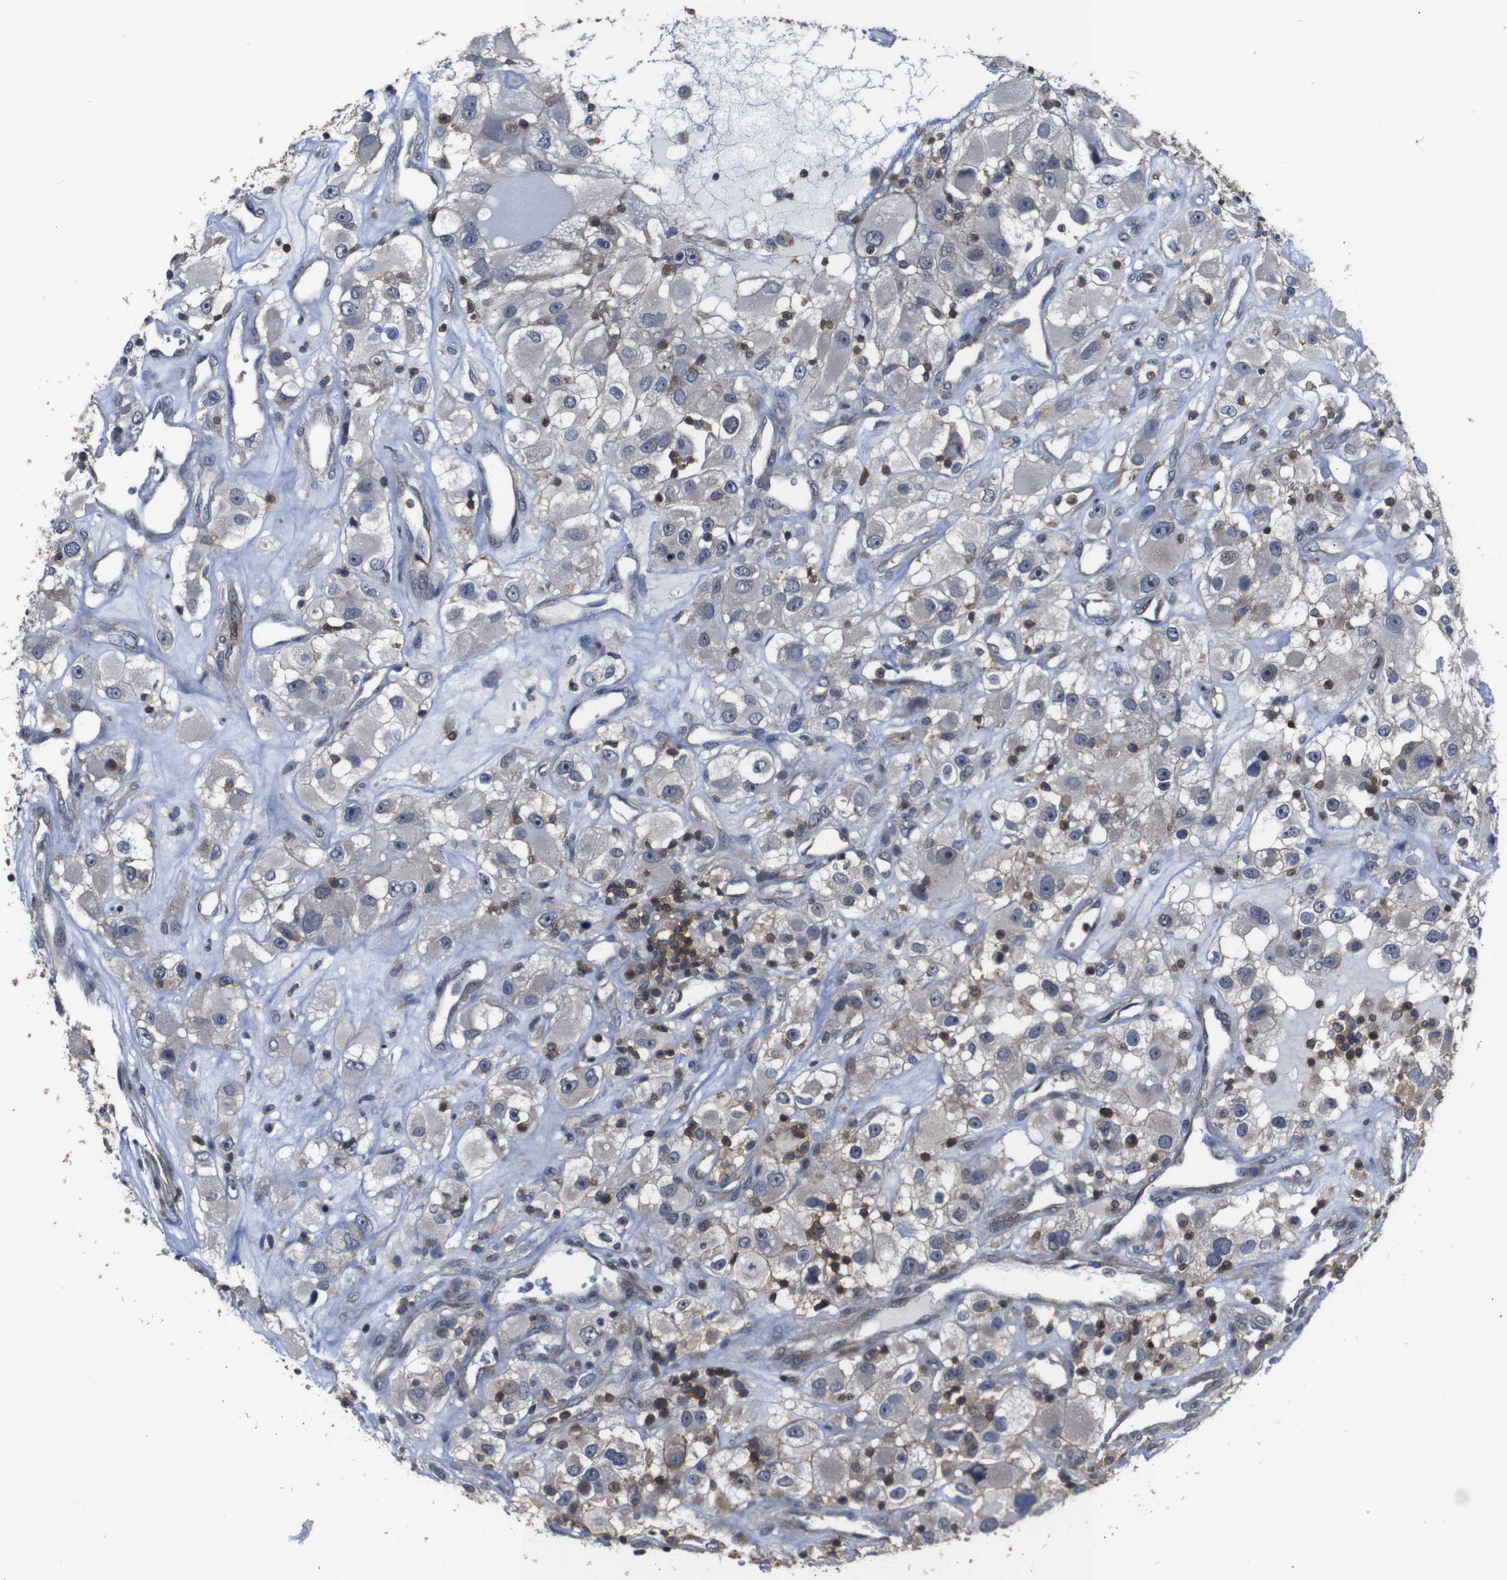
{"staining": {"intensity": "negative", "quantity": "none", "location": "none"}, "tissue": "renal cancer", "cell_type": "Tumor cells", "image_type": "cancer", "snomed": [{"axis": "morphology", "description": "Adenocarcinoma, NOS"}, {"axis": "topography", "description": "Kidney"}], "caption": "A high-resolution photomicrograph shows immunohistochemistry staining of renal cancer (adenocarcinoma), which exhibits no significant positivity in tumor cells.", "gene": "BRWD3", "patient": {"sex": "female", "age": 52}}